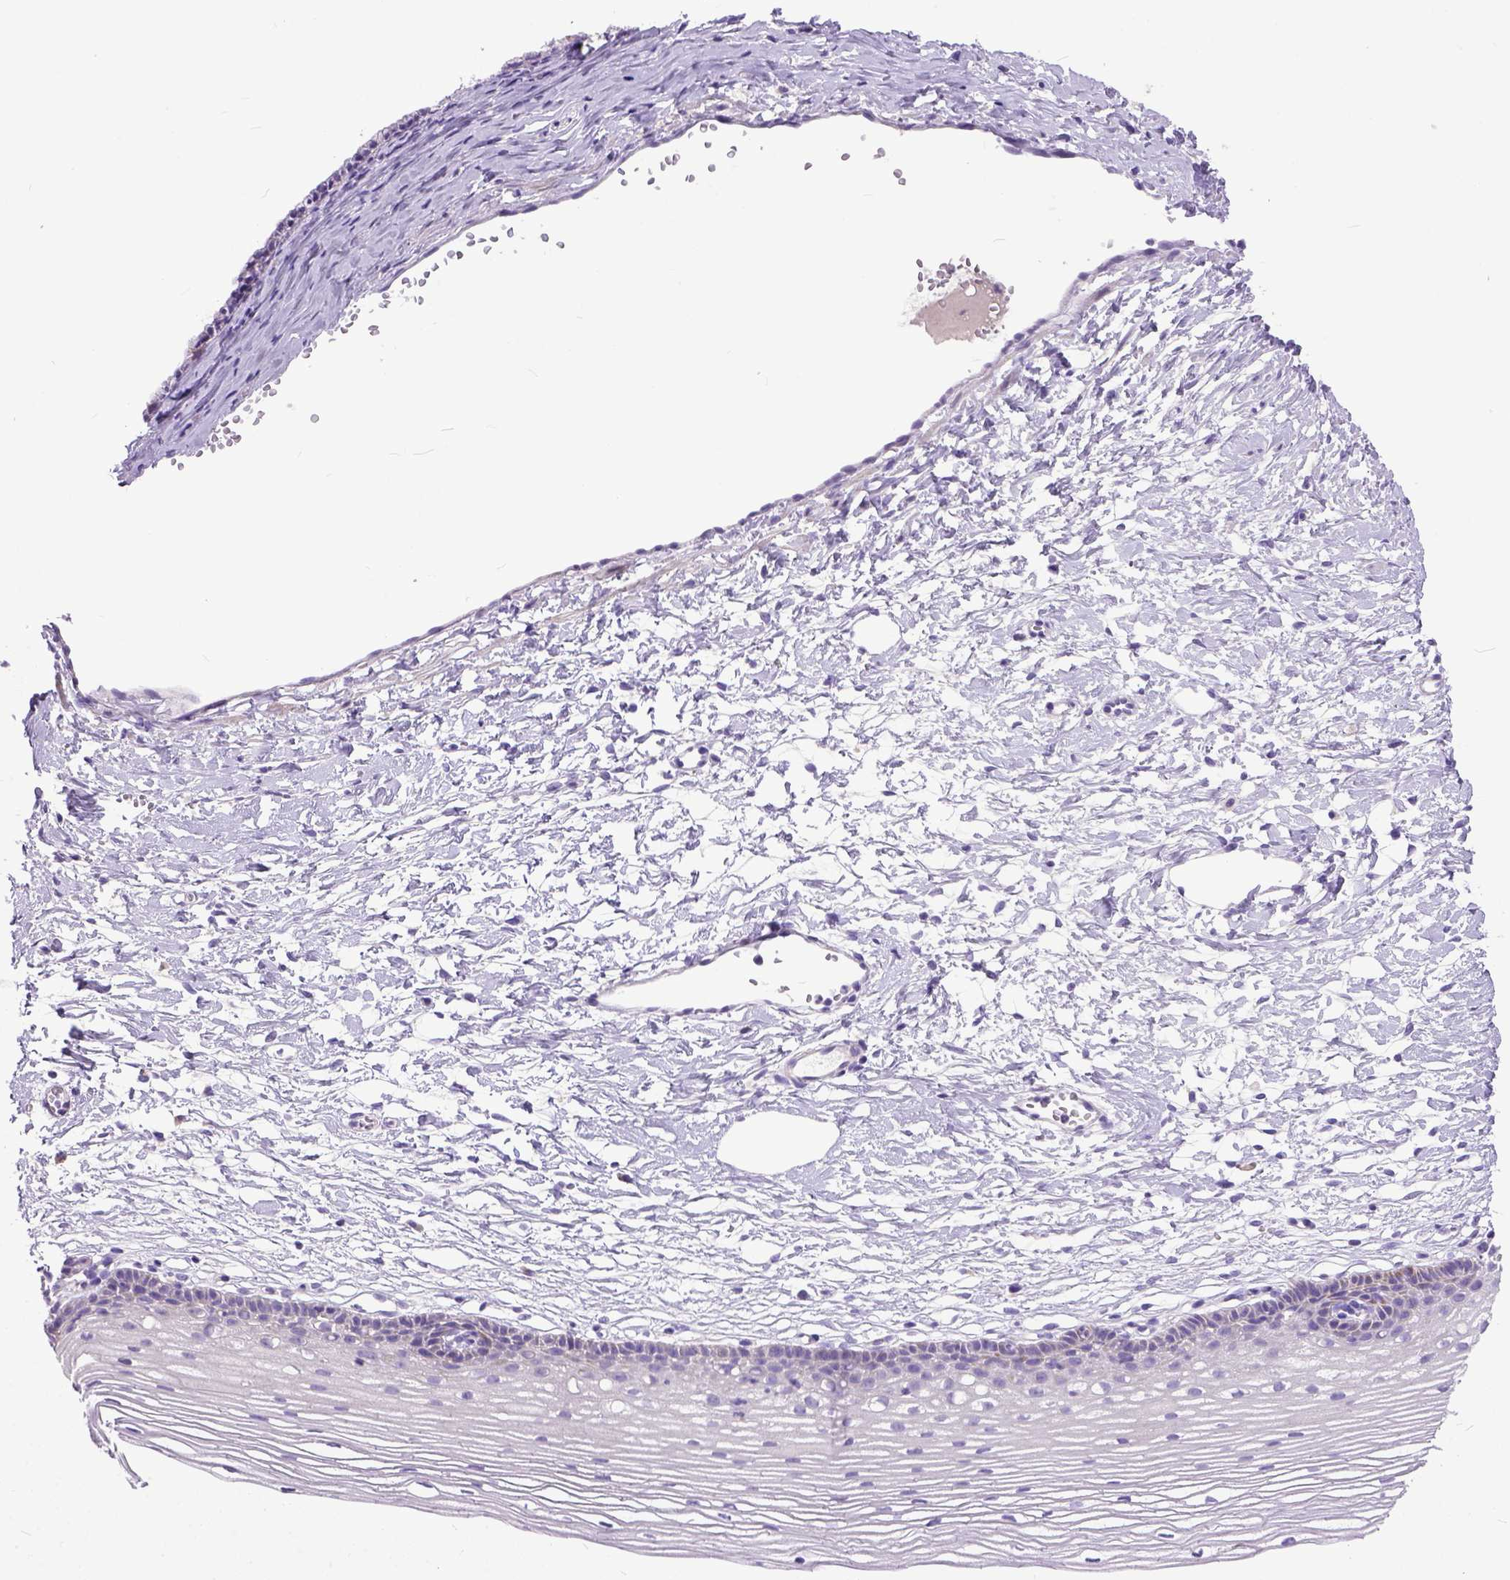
{"staining": {"intensity": "negative", "quantity": "none", "location": "none"}, "tissue": "cervix", "cell_type": "Glandular cells", "image_type": "normal", "snomed": [{"axis": "morphology", "description": "Normal tissue, NOS"}, {"axis": "topography", "description": "Cervix"}], "caption": "The photomicrograph reveals no staining of glandular cells in normal cervix. (Stains: DAB (3,3'-diaminobenzidine) IHC with hematoxylin counter stain, Microscopy: brightfield microscopy at high magnification).", "gene": "PLK5", "patient": {"sex": "female", "age": 40}}